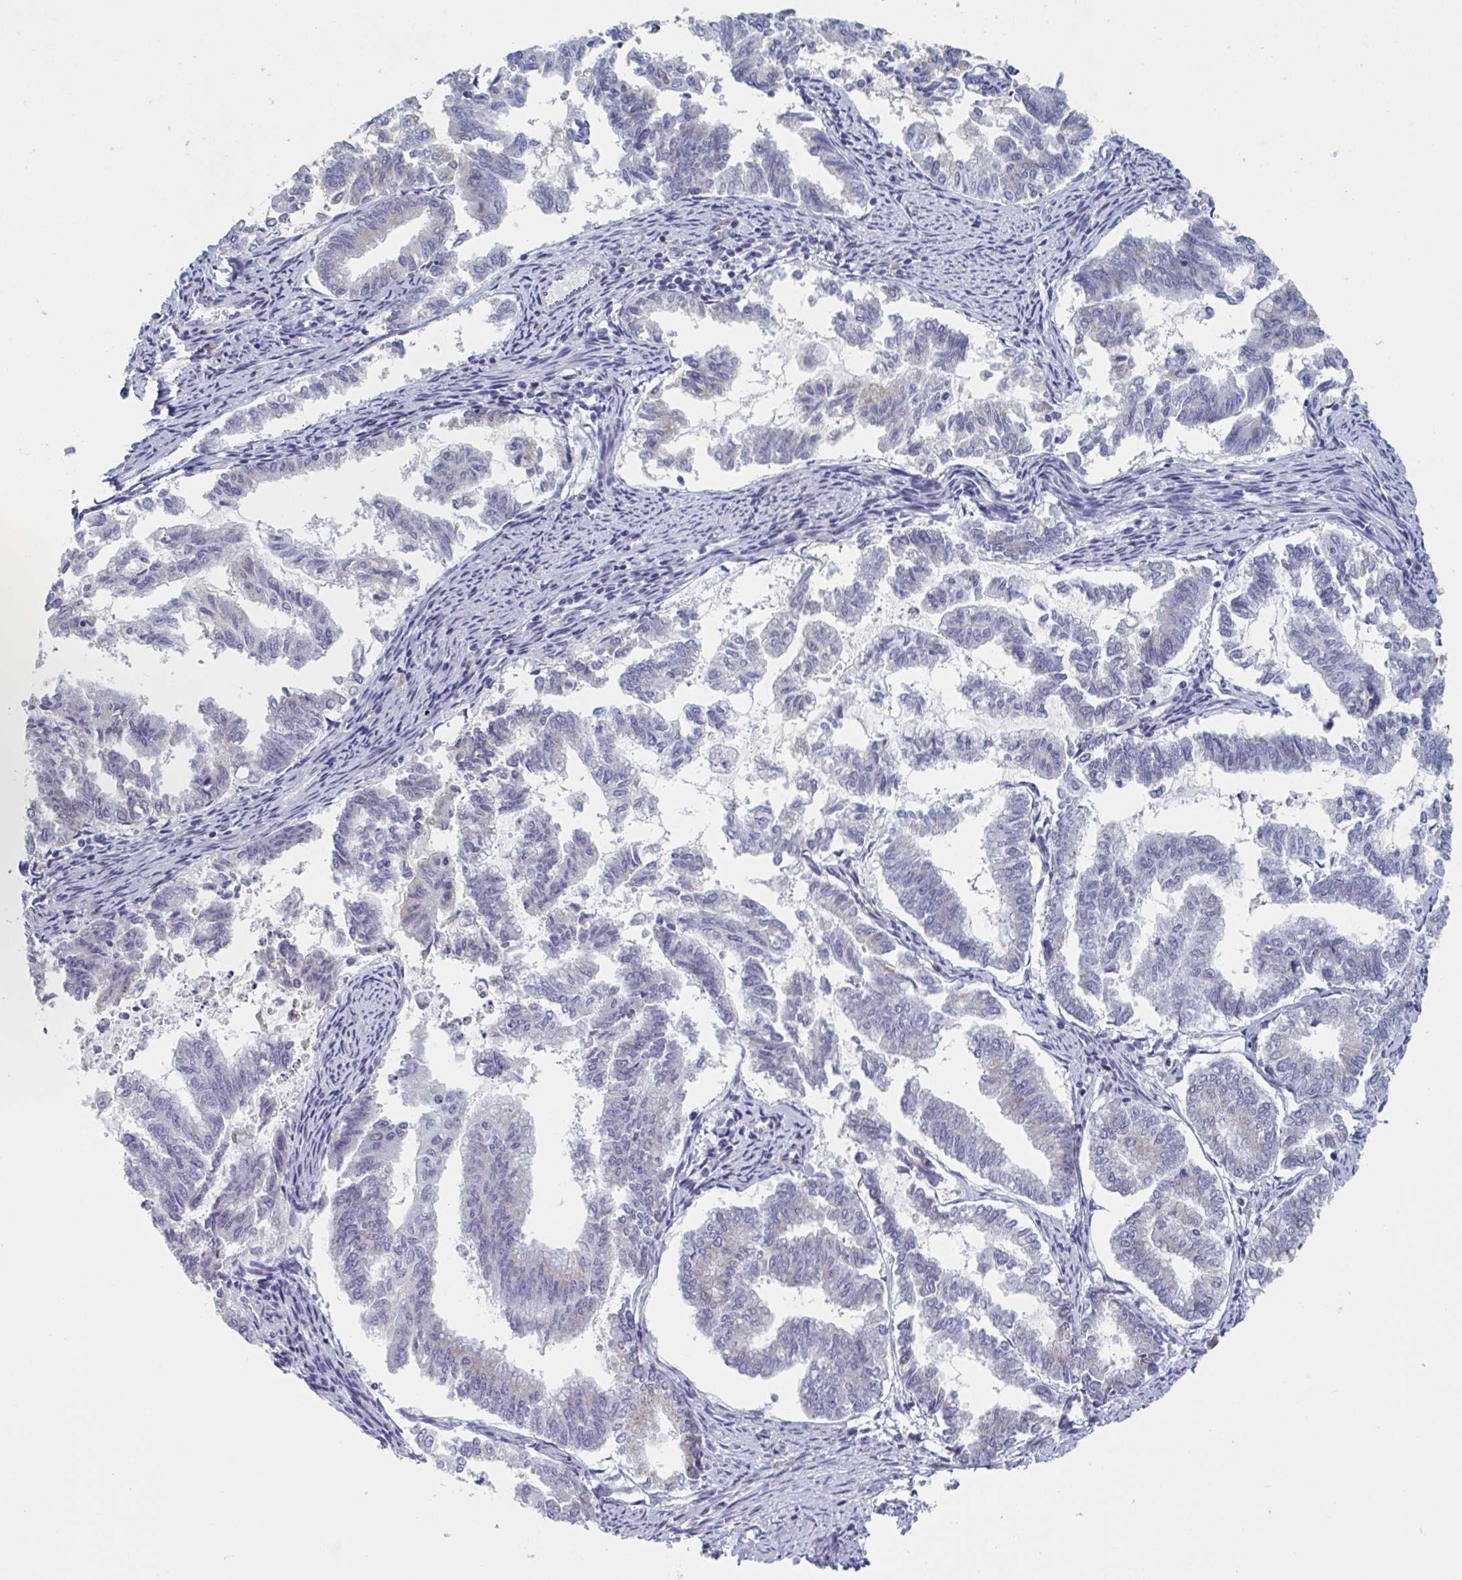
{"staining": {"intensity": "negative", "quantity": "none", "location": "none"}, "tissue": "endometrial cancer", "cell_type": "Tumor cells", "image_type": "cancer", "snomed": [{"axis": "morphology", "description": "Adenocarcinoma, NOS"}, {"axis": "topography", "description": "Endometrium"}], "caption": "Tumor cells show no significant staining in endometrial cancer (adenocarcinoma).", "gene": "NDUFC2", "patient": {"sex": "female", "age": 79}}